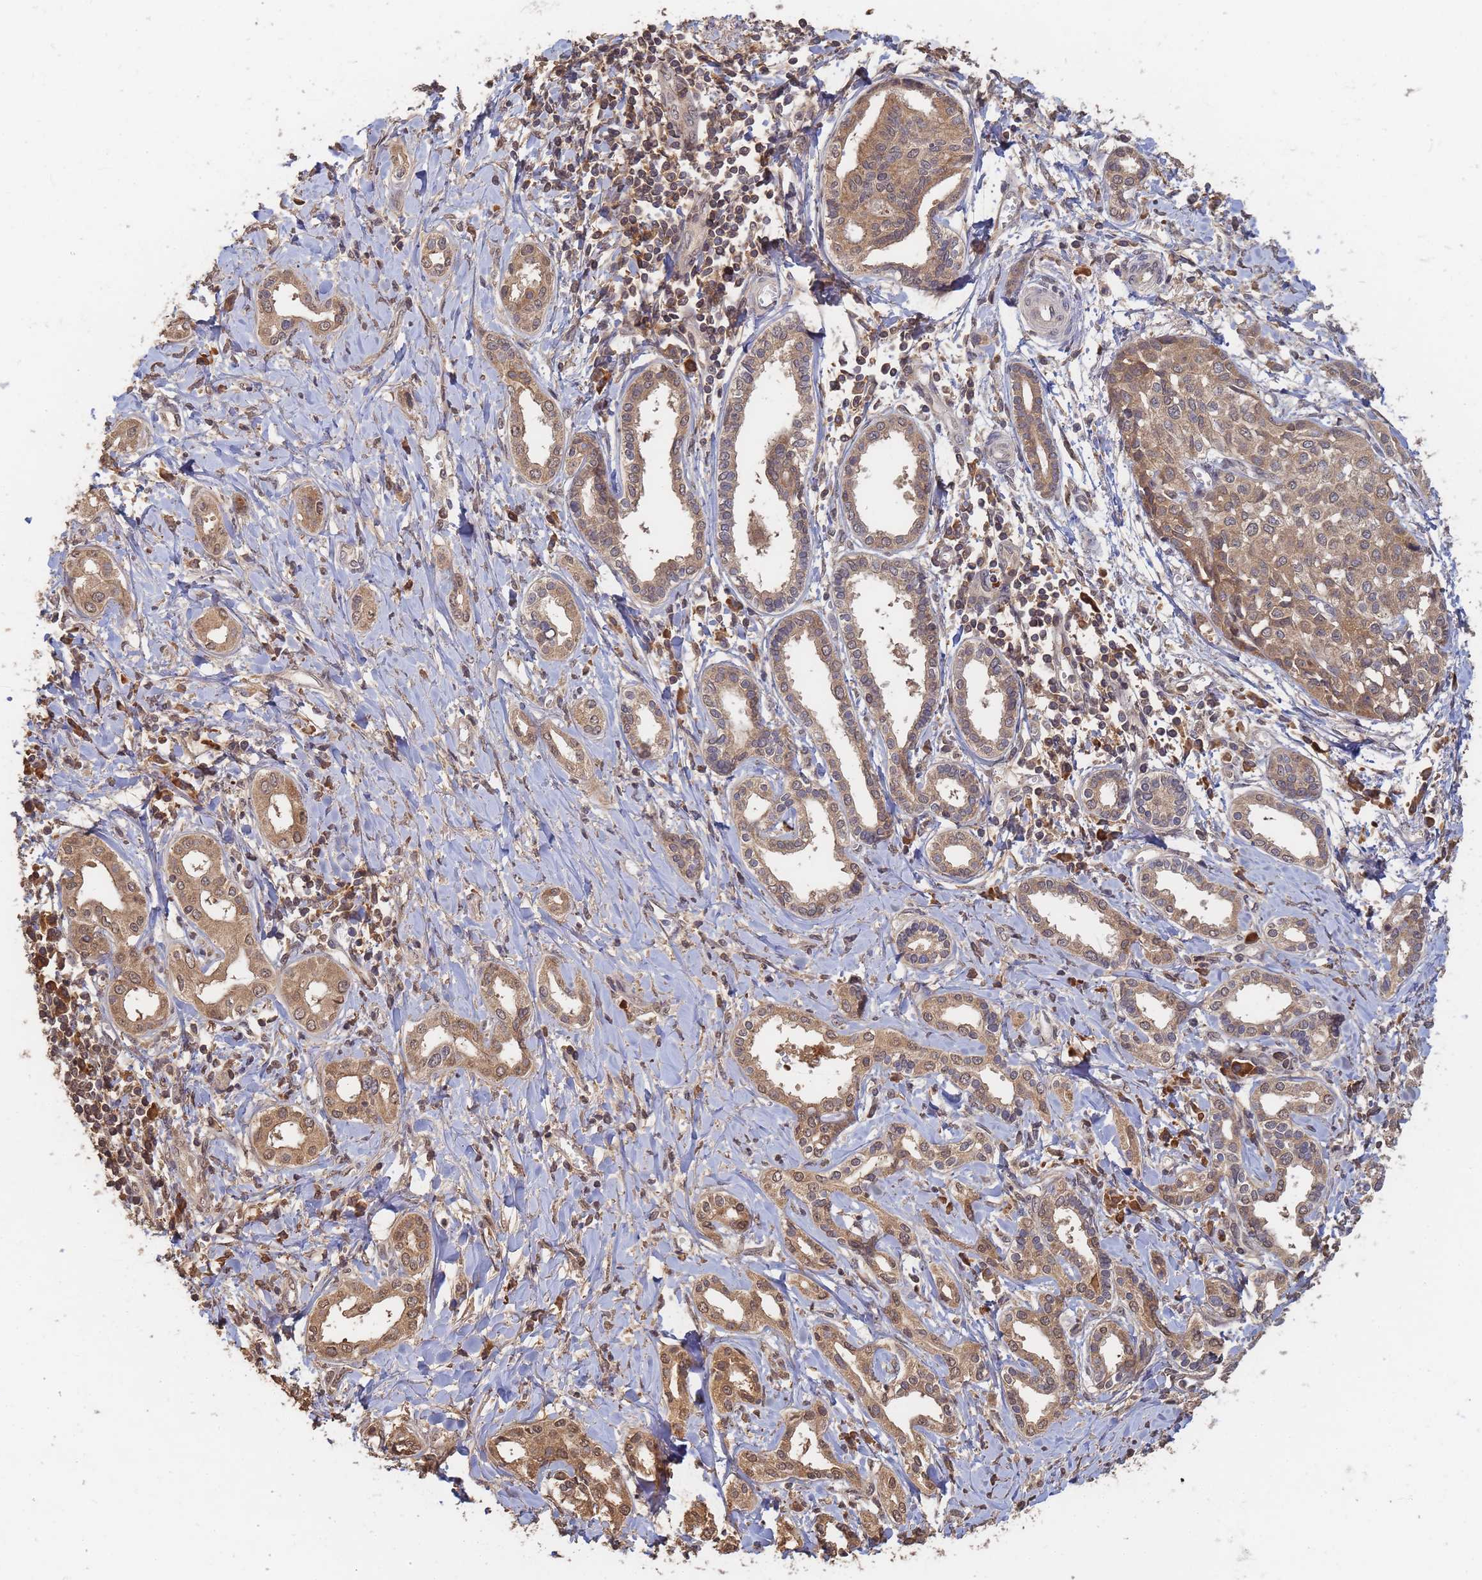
{"staining": {"intensity": "moderate", "quantity": ">75%", "location": "cytoplasmic/membranous,nuclear"}, "tissue": "liver cancer", "cell_type": "Tumor cells", "image_type": "cancer", "snomed": [{"axis": "morphology", "description": "Cholangiocarcinoma"}, {"axis": "topography", "description": "Liver"}], "caption": "This photomicrograph shows IHC staining of liver cancer, with medium moderate cytoplasmic/membranous and nuclear positivity in about >75% of tumor cells.", "gene": "ALKBH1", "patient": {"sex": "female", "age": 77}}